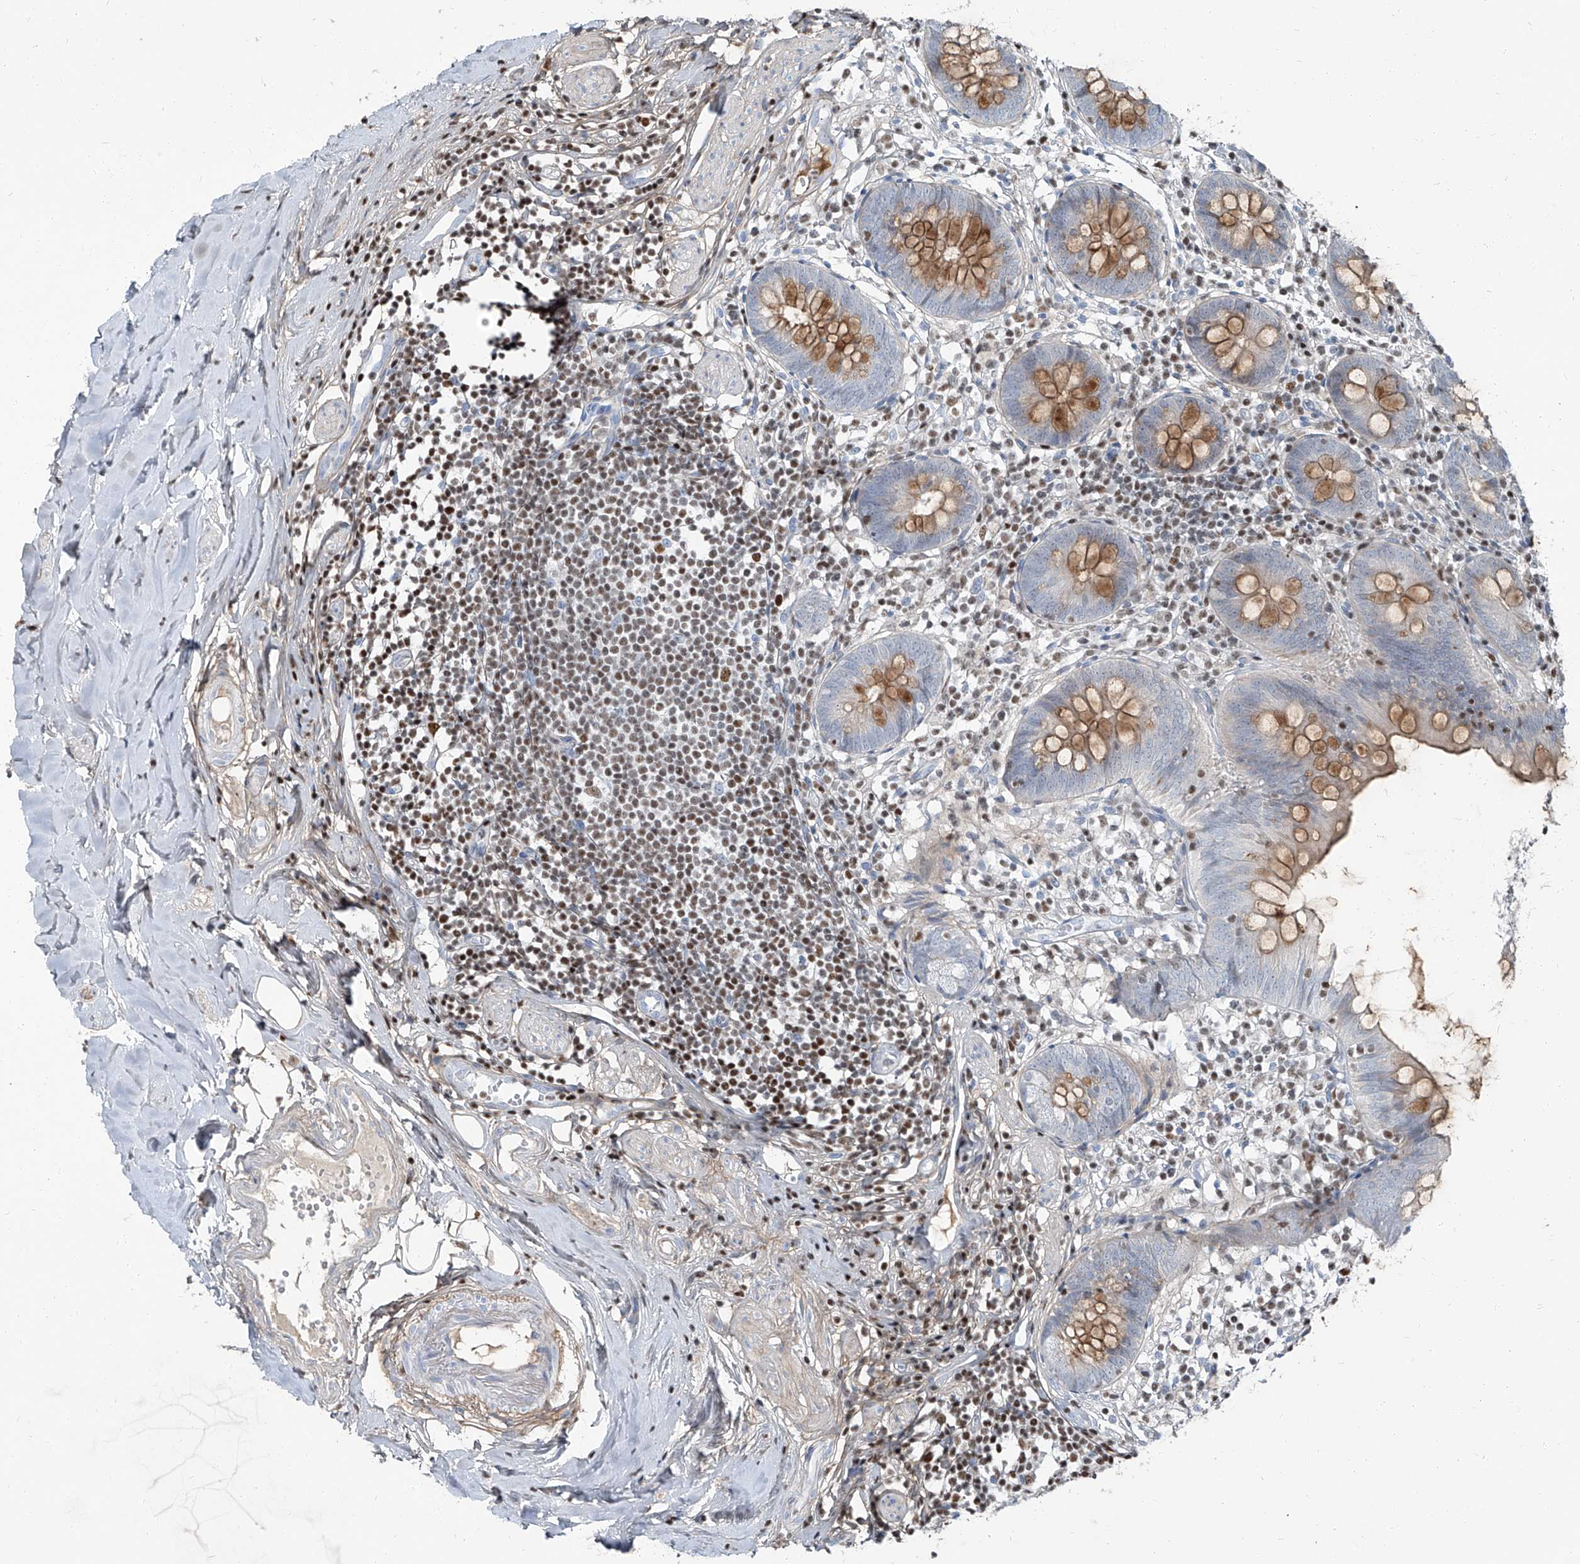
{"staining": {"intensity": "moderate", "quantity": "25%-75%", "location": "cytoplasmic/membranous"}, "tissue": "appendix", "cell_type": "Glandular cells", "image_type": "normal", "snomed": [{"axis": "morphology", "description": "Normal tissue, NOS"}, {"axis": "topography", "description": "Appendix"}], "caption": "A high-resolution histopathology image shows immunohistochemistry (IHC) staining of normal appendix, which demonstrates moderate cytoplasmic/membranous staining in approximately 25%-75% of glandular cells.", "gene": "HOXA3", "patient": {"sex": "female", "age": 62}}